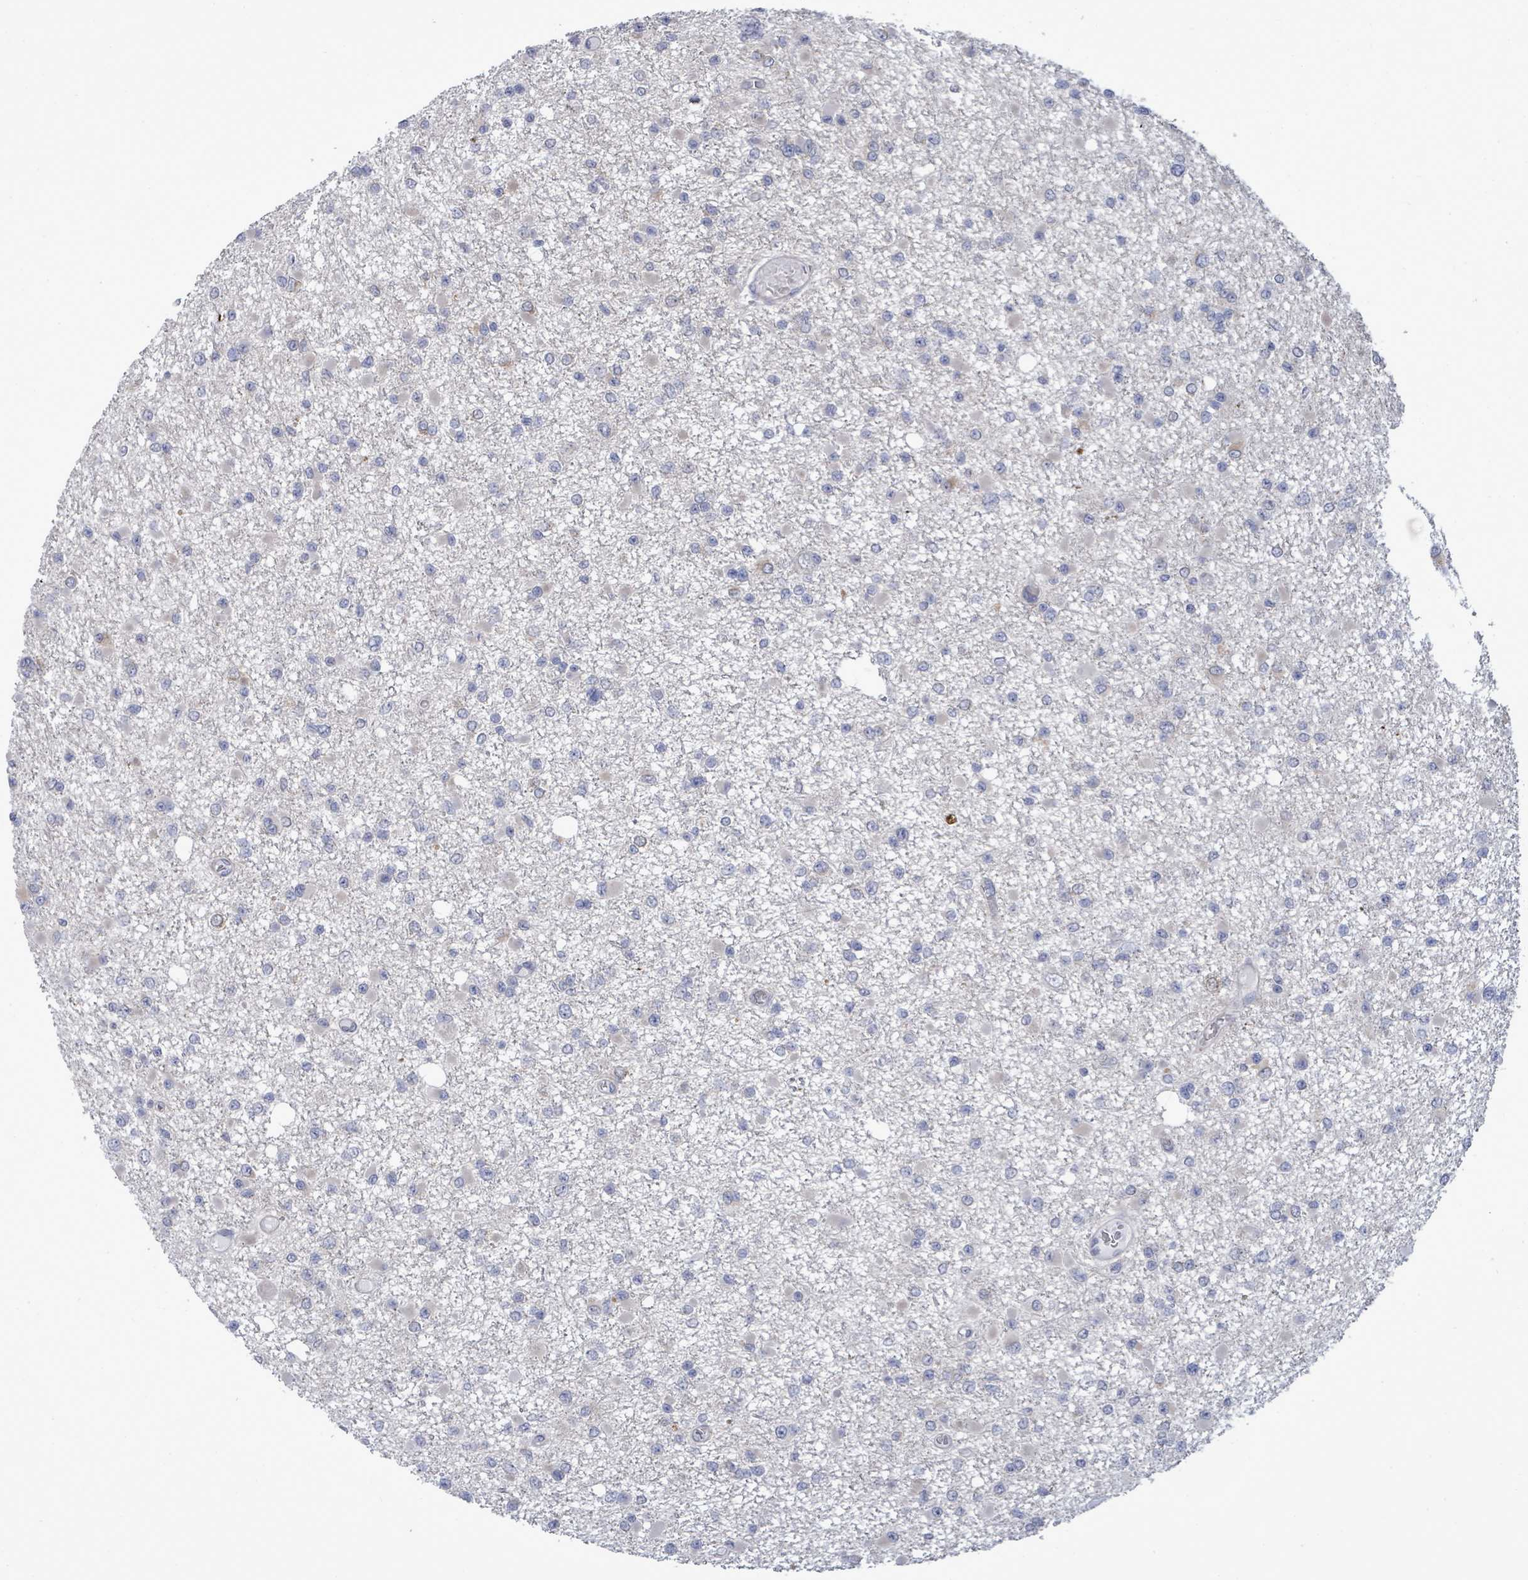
{"staining": {"intensity": "negative", "quantity": "none", "location": "none"}, "tissue": "glioma", "cell_type": "Tumor cells", "image_type": "cancer", "snomed": [{"axis": "morphology", "description": "Glioma, malignant, Low grade"}, {"axis": "topography", "description": "Brain"}], "caption": "This is a image of immunohistochemistry staining of low-grade glioma (malignant), which shows no positivity in tumor cells.", "gene": "SAR1A", "patient": {"sex": "female", "age": 22}}